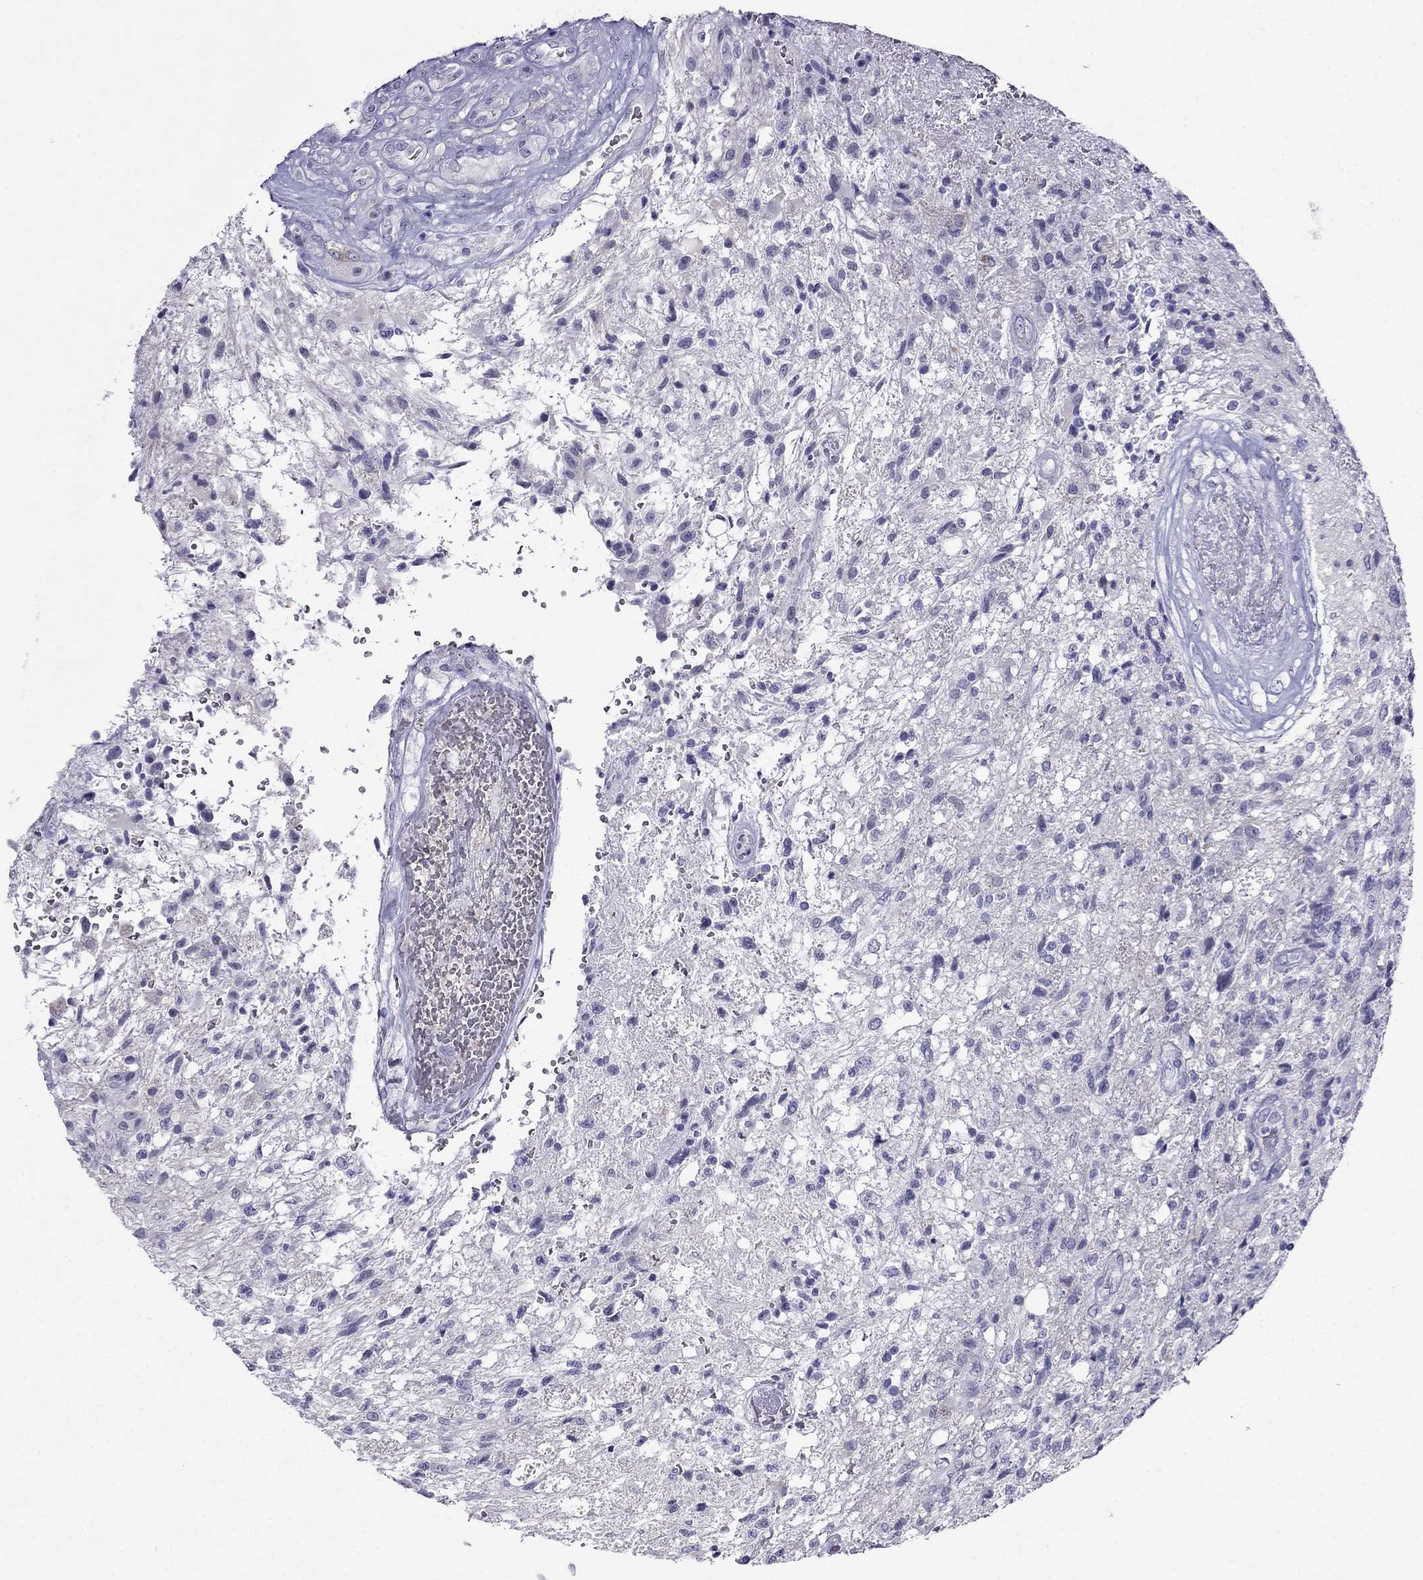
{"staining": {"intensity": "negative", "quantity": "none", "location": "none"}, "tissue": "glioma", "cell_type": "Tumor cells", "image_type": "cancer", "snomed": [{"axis": "morphology", "description": "Glioma, malignant, High grade"}, {"axis": "topography", "description": "Brain"}], "caption": "The photomicrograph displays no staining of tumor cells in malignant glioma (high-grade).", "gene": "MGP", "patient": {"sex": "male", "age": 56}}